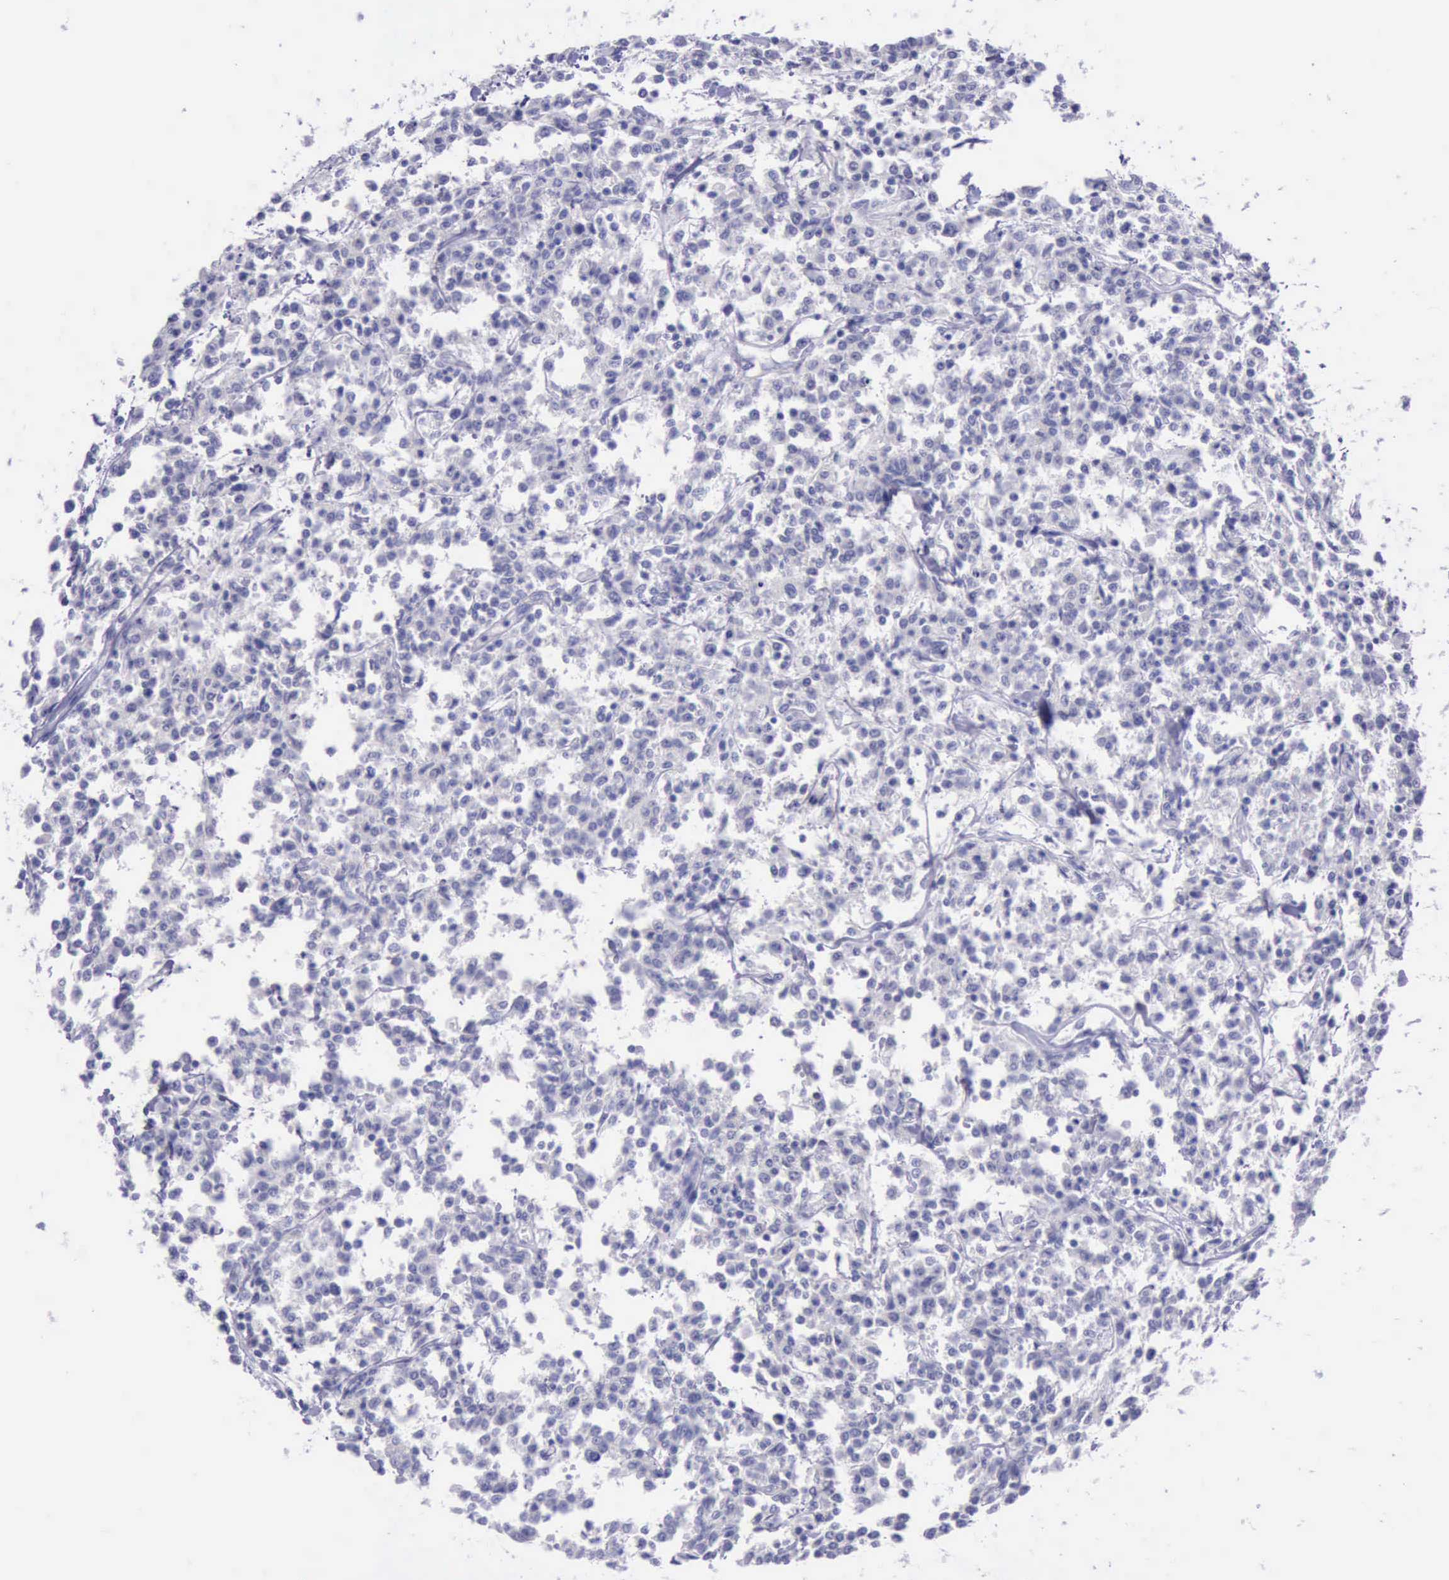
{"staining": {"intensity": "negative", "quantity": "none", "location": "none"}, "tissue": "lymphoma", "cell_type": "Tumor cells", "image_type": "cancer", "snomed": [{"axis": "morphology", "description": "Malignant lymphoma, non-Hodgkin's type, Low grade"}, {"axis": "topography", "description": "Small intestine"}], "caption": "Malignant lymphoma, non-Hodgkin's type (low-grade) stained for a protein using IHC displays no positivity tumor cells.", "gene": "LRFN5", "patient": {"sex": "female", "age": 59}}